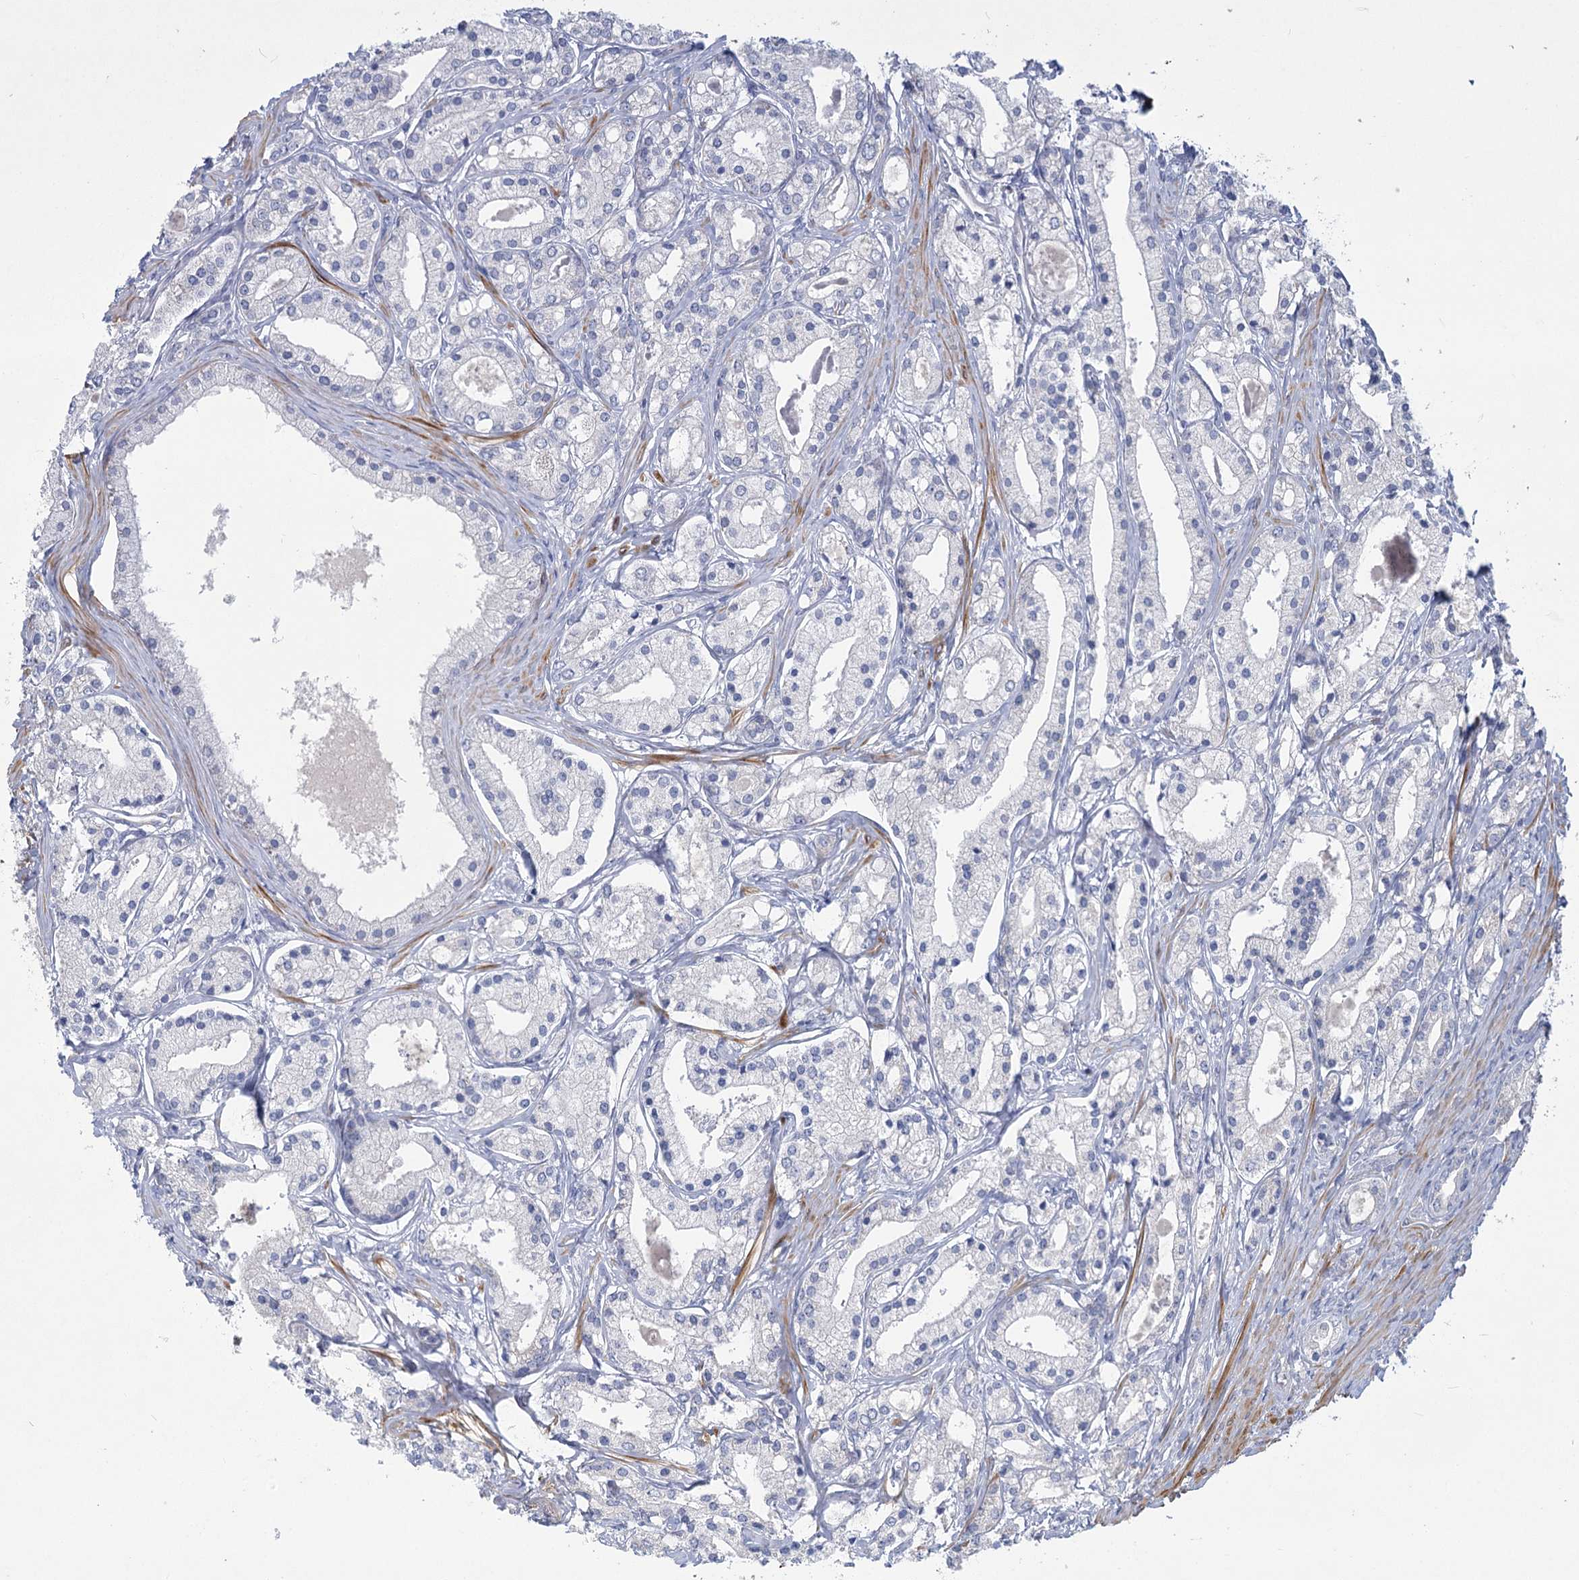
{"staining": {"intensity": "negative", "quantity": "none", "location": "none"}, "tissue": "prostate cancer", "cell_type": "Tumor cells", "image_type": "cancer", "snomed": [{"axis": "morphology", "description": "Adenocarcinoma, High grade"}, {"axis": "topography", "description": "Prostate"}], "caption": "There is no significant expression in tumor cells of prostate adenocarcinoma (high-grade).", "gene": "DHTKD1", "patient": {"sex": "male", "age": 59}}